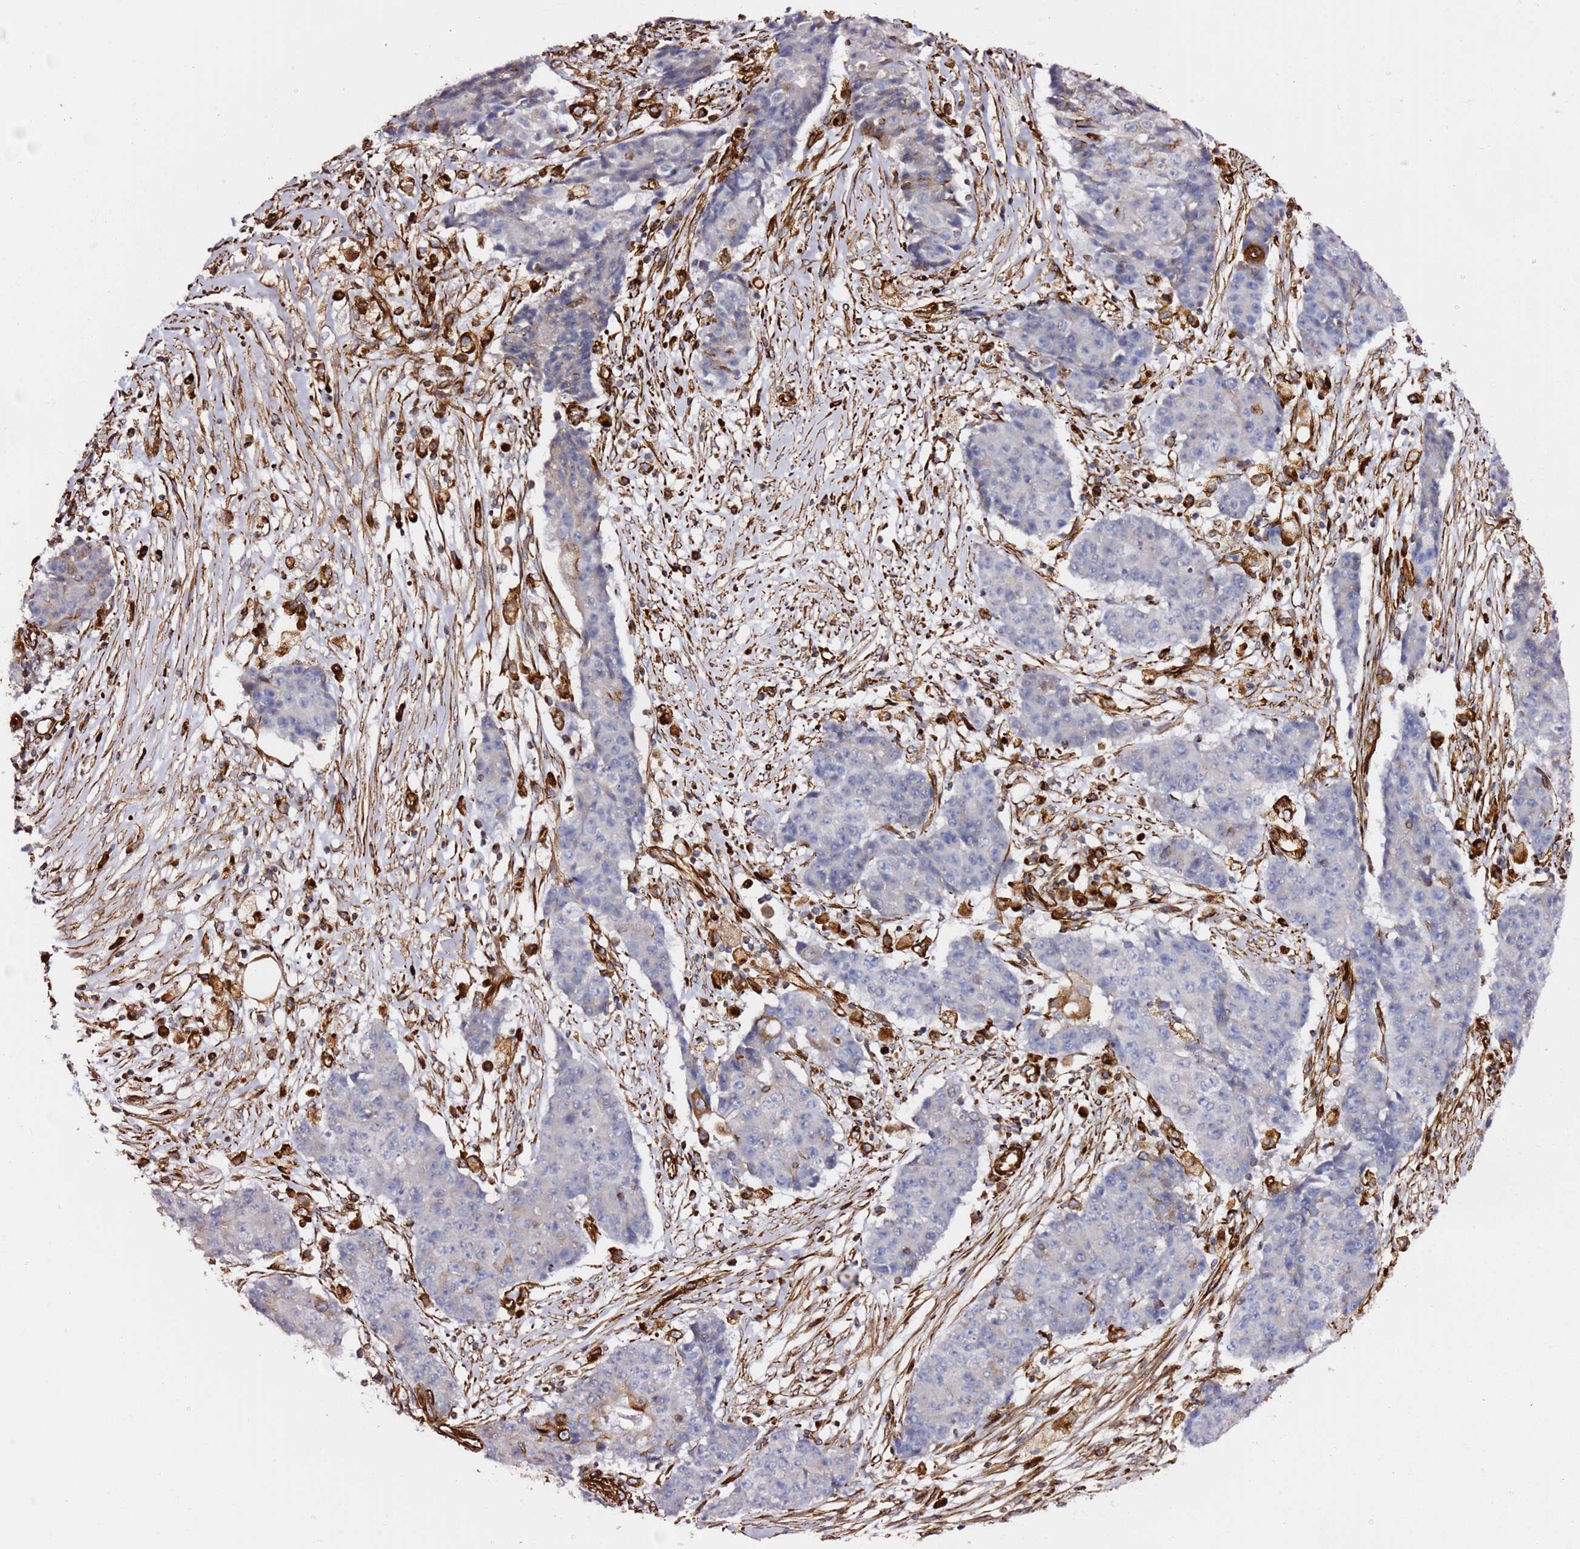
{"staining": {"intensity": "negative", "quantity": "none", "location": "none"}, "tissue": "ovarian cancer", "cell_type": "Tumor cells", "image_type": "cancer", "snomed": [{"axis": "morphology", "description": "Carcinoma, endometroid"}, {"axis": "topography", "description": "Ovary"}], "caption": "Tumor cells show no significant protein expression in ovarian cancer (endometroid carcinoma). (DAB IHC with hematoxylin counter stain).", "gene": "MRGPRE", "patient": {"sex": "female", "age": 42}}